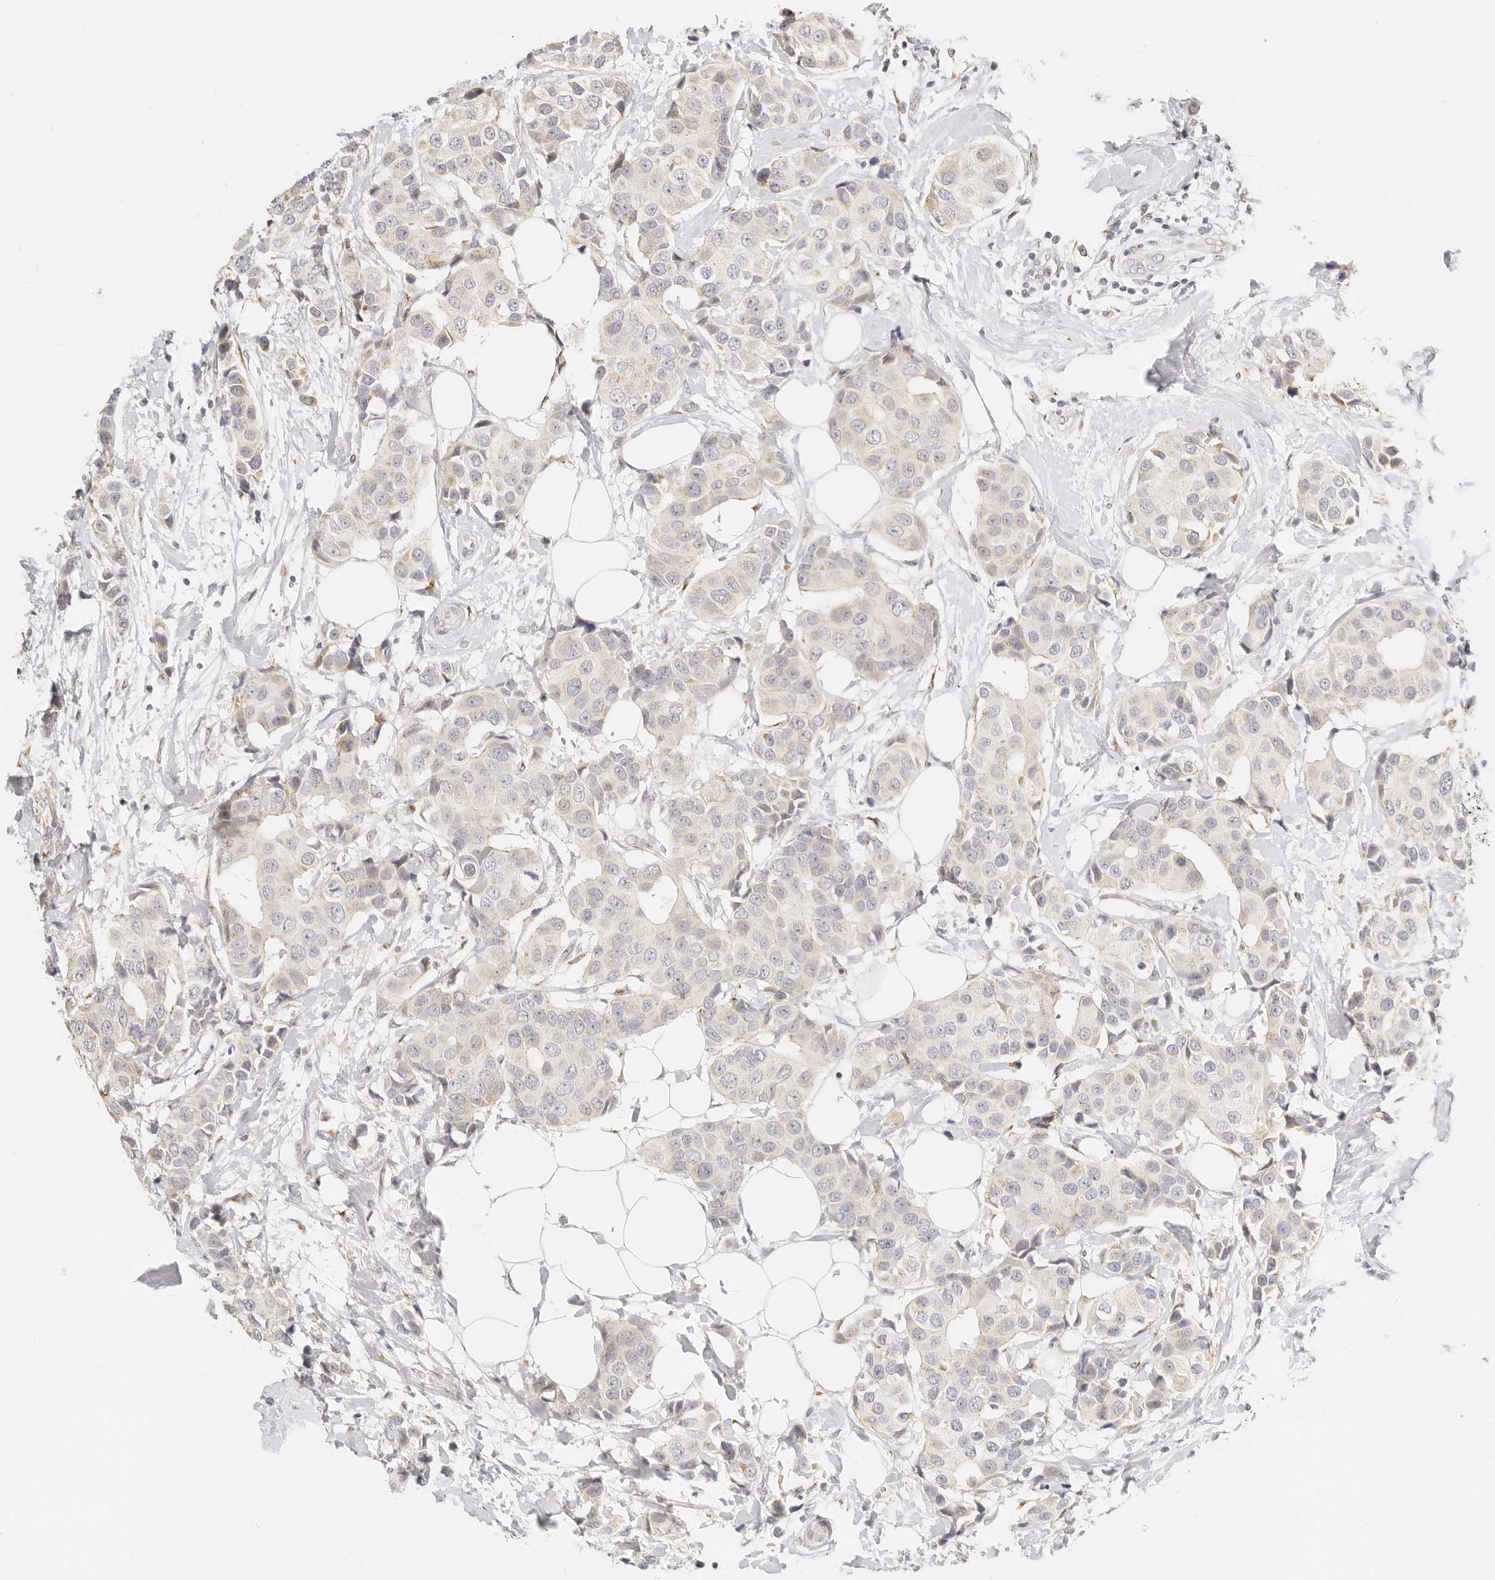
{"staining": {"intensity": "negative", "quantity": "none", "location": "none"}, "tissue": "breast cancer", "cell_type": "Tumor cells", "image_type": "cancer", "snomed": [{"axis": "morphology", "description": "Normal tissue, NOS"}, {"axis": "morphology", "description": "Duct carcinoma"}, {"axis": "topography", "description": "Breast"}], "caption": "A micrograph of human breast cancer is negative for staining in tumor cells.", "gene": "FAM20B", "patient": {"sex": "female", "age": 39}}